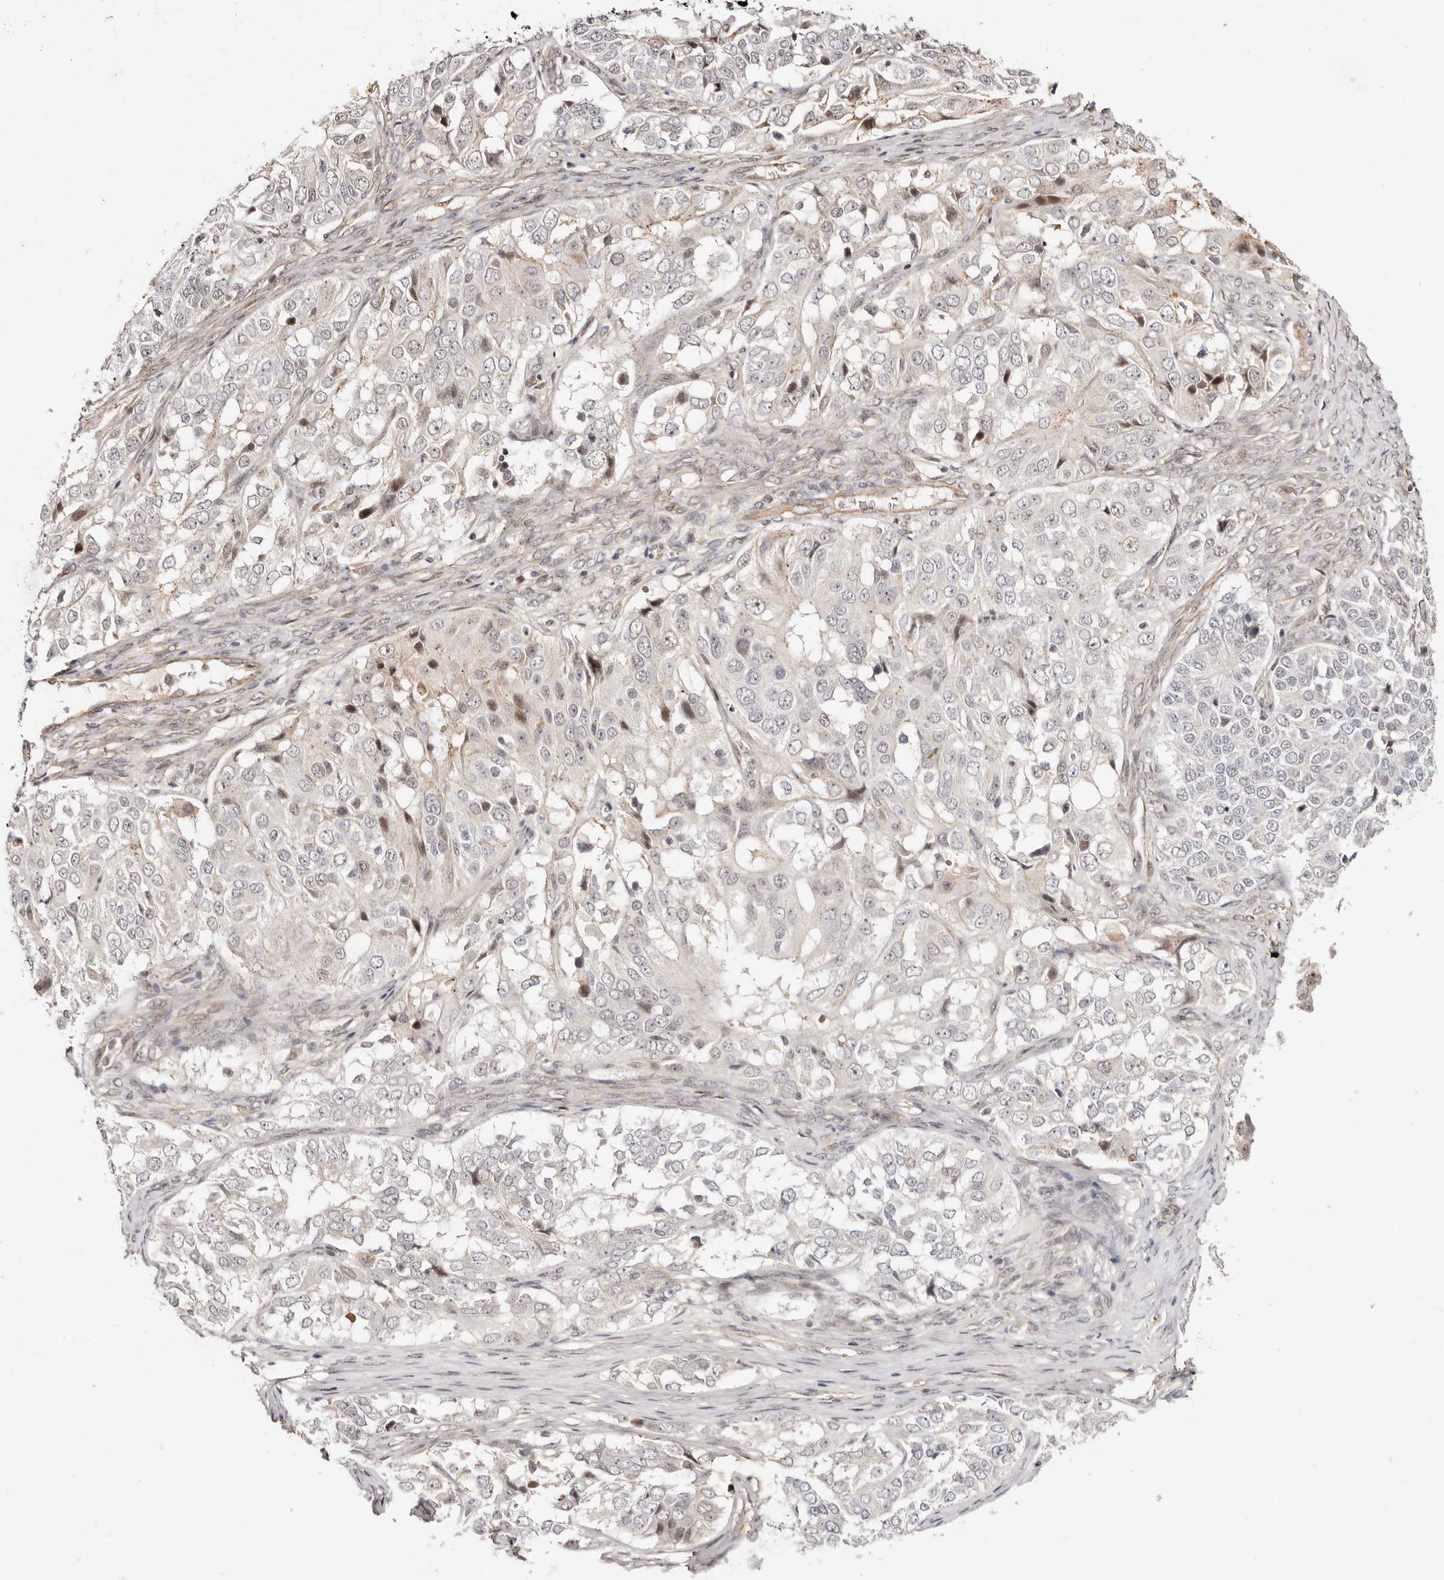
{"staining": {"intensity": "weak", "quantity": "<25%", "location": "nuclear"}, "tissue": "ovarian cancer", "cell_type": "Tumor cells", "image_type": "cancer", "snomed": [{"axis": "morphology", "description": "Carcinoma, endometroid"}, {"axis": "topography", "description": "Ovary"}], "caption": "Protein analysis of endometroid carcinoma (ovarian) reveals no significant expression in tumor cells.", "gene": "WRN", "patient": {"sex": "female", "age": 51}}